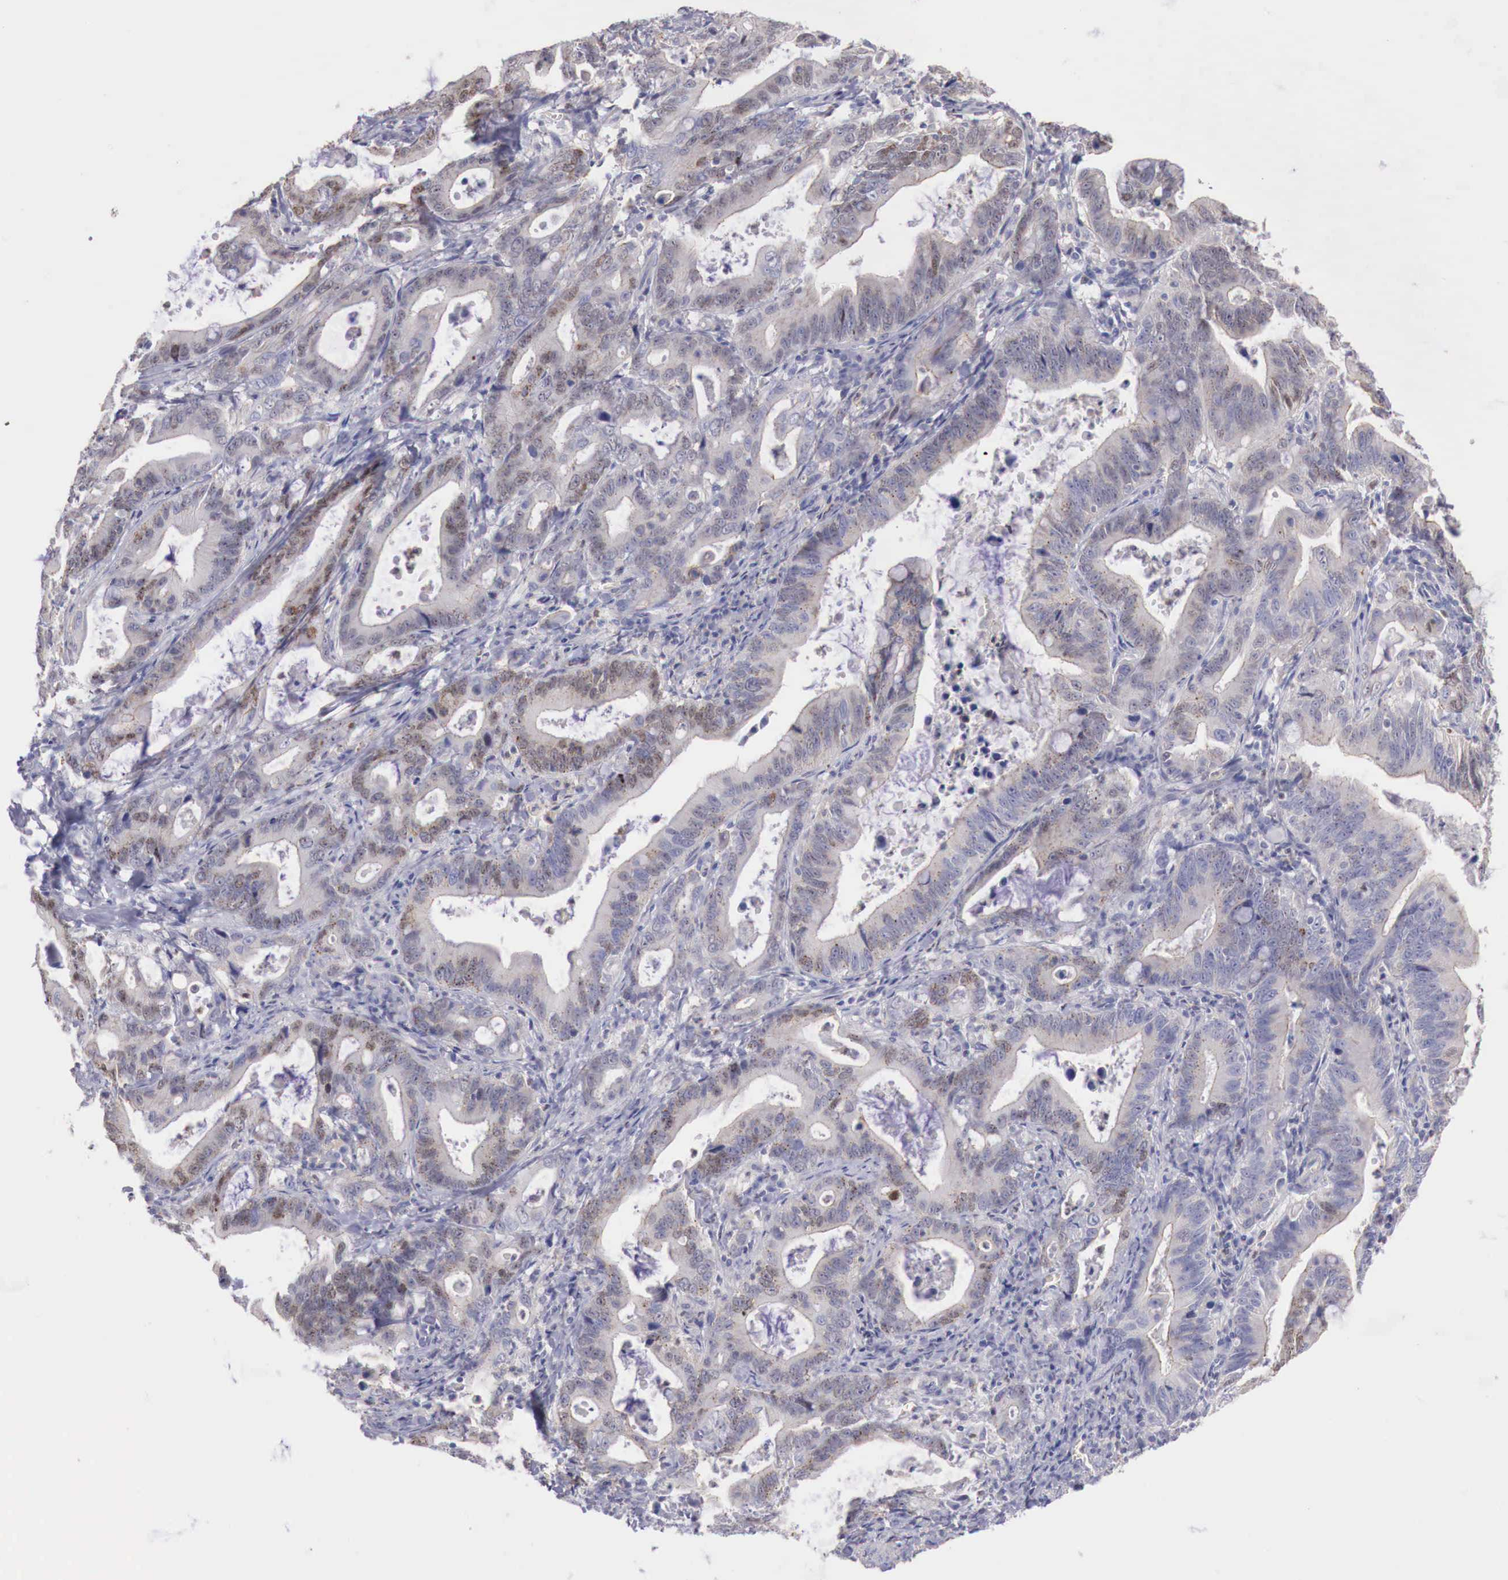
{"staining": {"intensity": "negative", "quantity": "none", "location": "none"}, "tissue": "stomach cancer", "cell_type": "Tumor cells", "image_type": "cancer", "snomed": [{"axis": "morphology", "description": "Adenocarcinoma, NOS"}, {"axis": "topography", "description": "Stomach, upper"}], "caption": "A histopathology image of human adenocarcinoma (stomach) is negative for staining in tumor cells.", "gene": "TRIM13", "patient": {"sex": "male", "age": 63}}